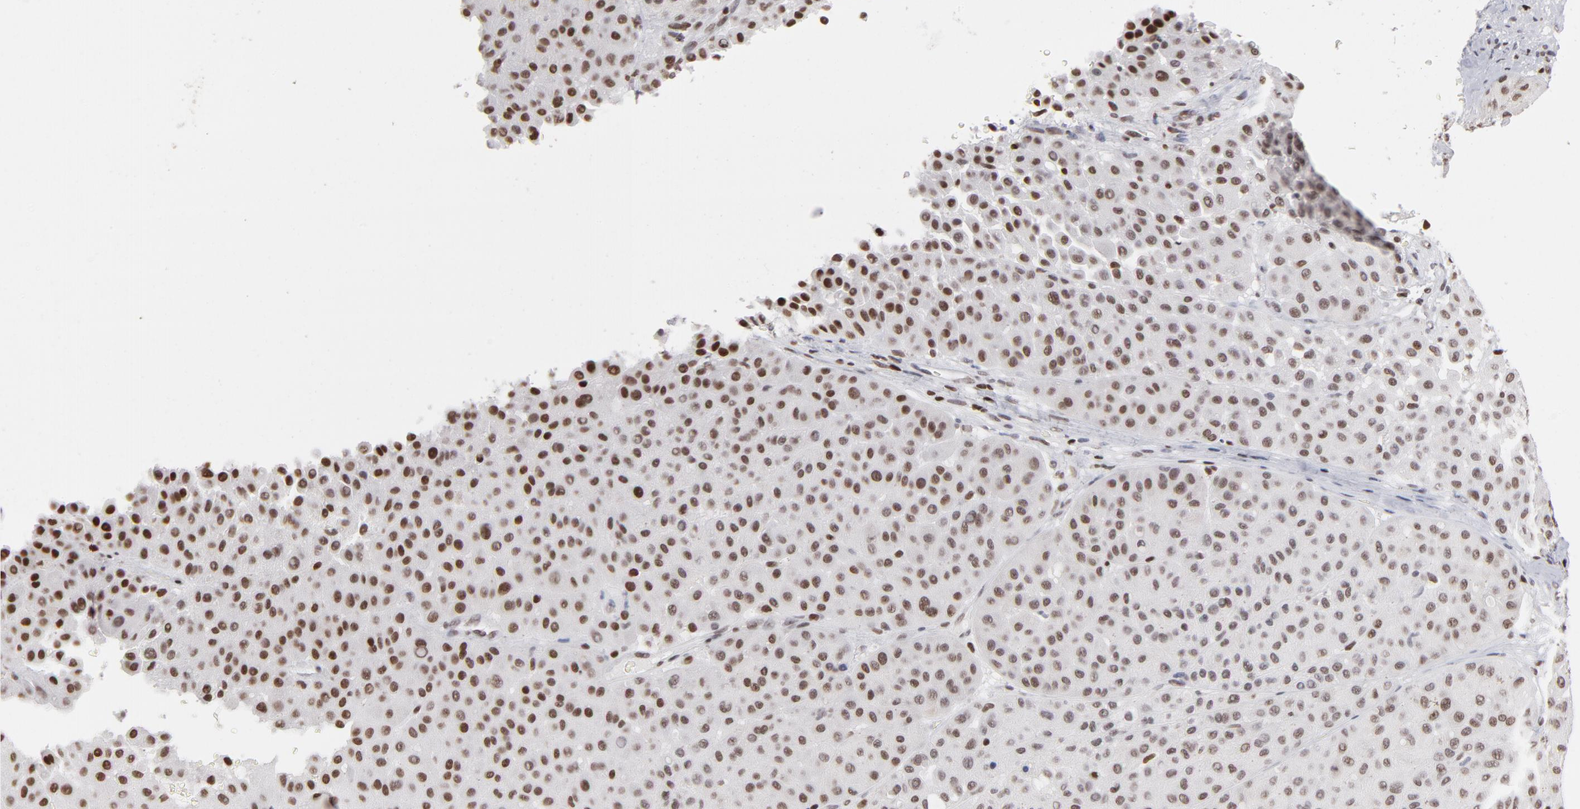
{"staining": {"intensity": "moderate", "quantity": "25%-75%", "location": "nuclear"}, "tissue": "melanoma", "cell_type": "Tumor cells", "image_type": "cancer", "snomed": [{"axis": "morphology", "description": "Normal tissue, NOS"}, {"axis": "morphology", "description": "Malignant melanoma, Metastatic site"}, {"axis": "topography", "description": "Skin"}], "caption": "High-power microscopy captured an immunohistochemistry (IHC) histopathology image of malignant melanoma (metastatic site), revealing moderate nuclear expression in approximately 25%-75% of tumor cells.", "gene": "PARP1", "patient": {"sex": "male", "age": 41}}